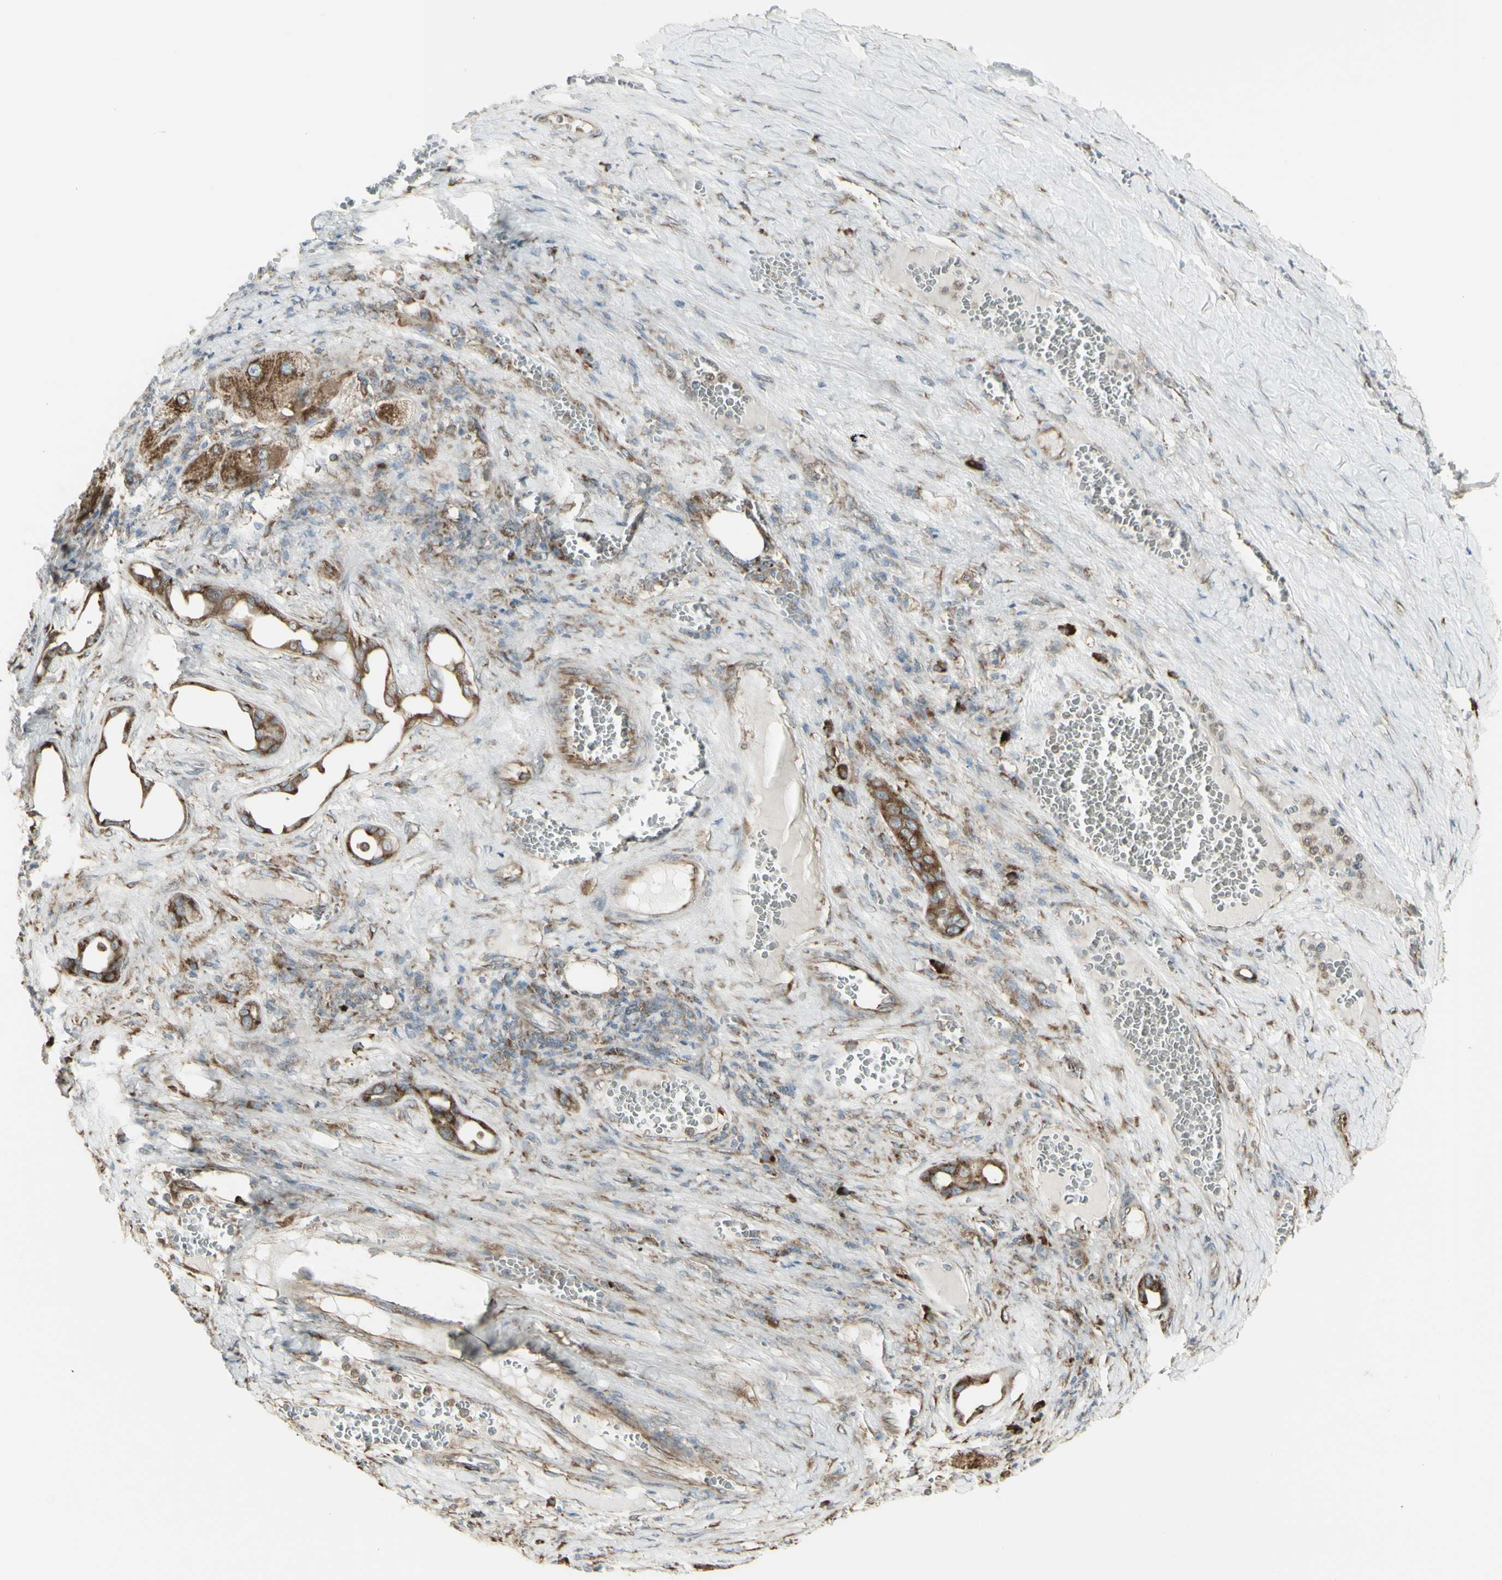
{"staining": {"intensity": "moderate", "quantity": ">75%", "location": "cytoplasmic/membranous"}, "tissue": "liver cancer", "cell_type": "Tumor cells", "image_type": "cancer", "snomed": [{"axis": "morphology", "description": "Carcinoma, Hepatocellular, NOS"}, {"axis": "topography", "description": "Liver"}], "caption": "Human liver cancer (hepatocellular carcinoma) stained with a protein marker shows moderate staining in tumor cells.", "gene": "FKBP3", "patient": {"sex": "female", "age": 73}}